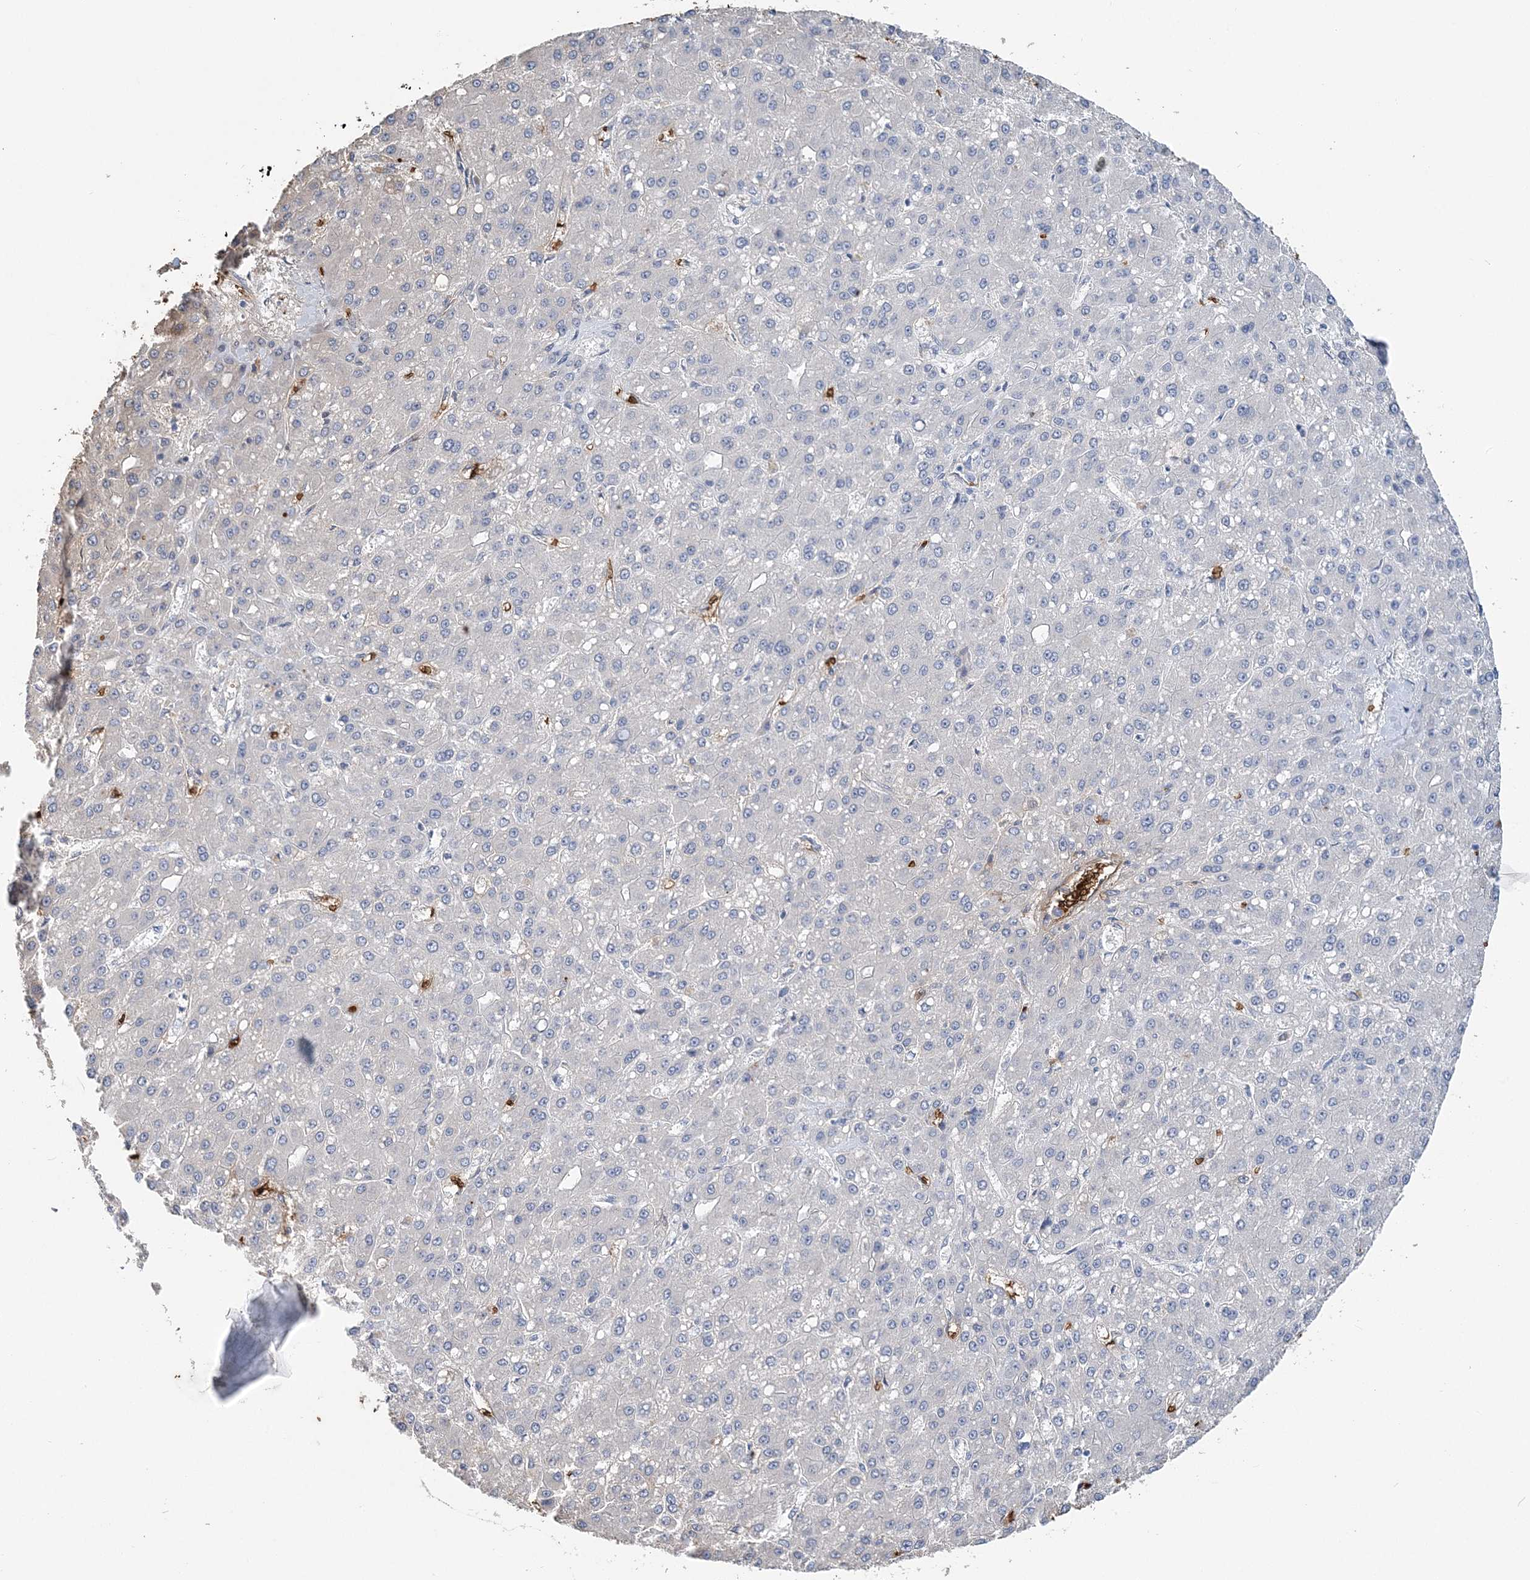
{"staining": {"intensity": "negative", "quantity": "none", "location": "none"}, "tissue": "liver cancer", "cell_type": "Tumor cells", "image_type": "cancer", "snomed": [{"axis": "morphology", "description": "Carcinoma, Hepatocellular, NOS"}, {"axis": "topography", "description": "Liver"}], "caption": "Immunohistochemical staining of liver hepatocellular carcinoma reveals no significant positivity in tumor cells. (DAB immunohistochemistry (IHC), high magnification).", "gene": "HBD", "patient": {"sex": "male", "age": 67}}